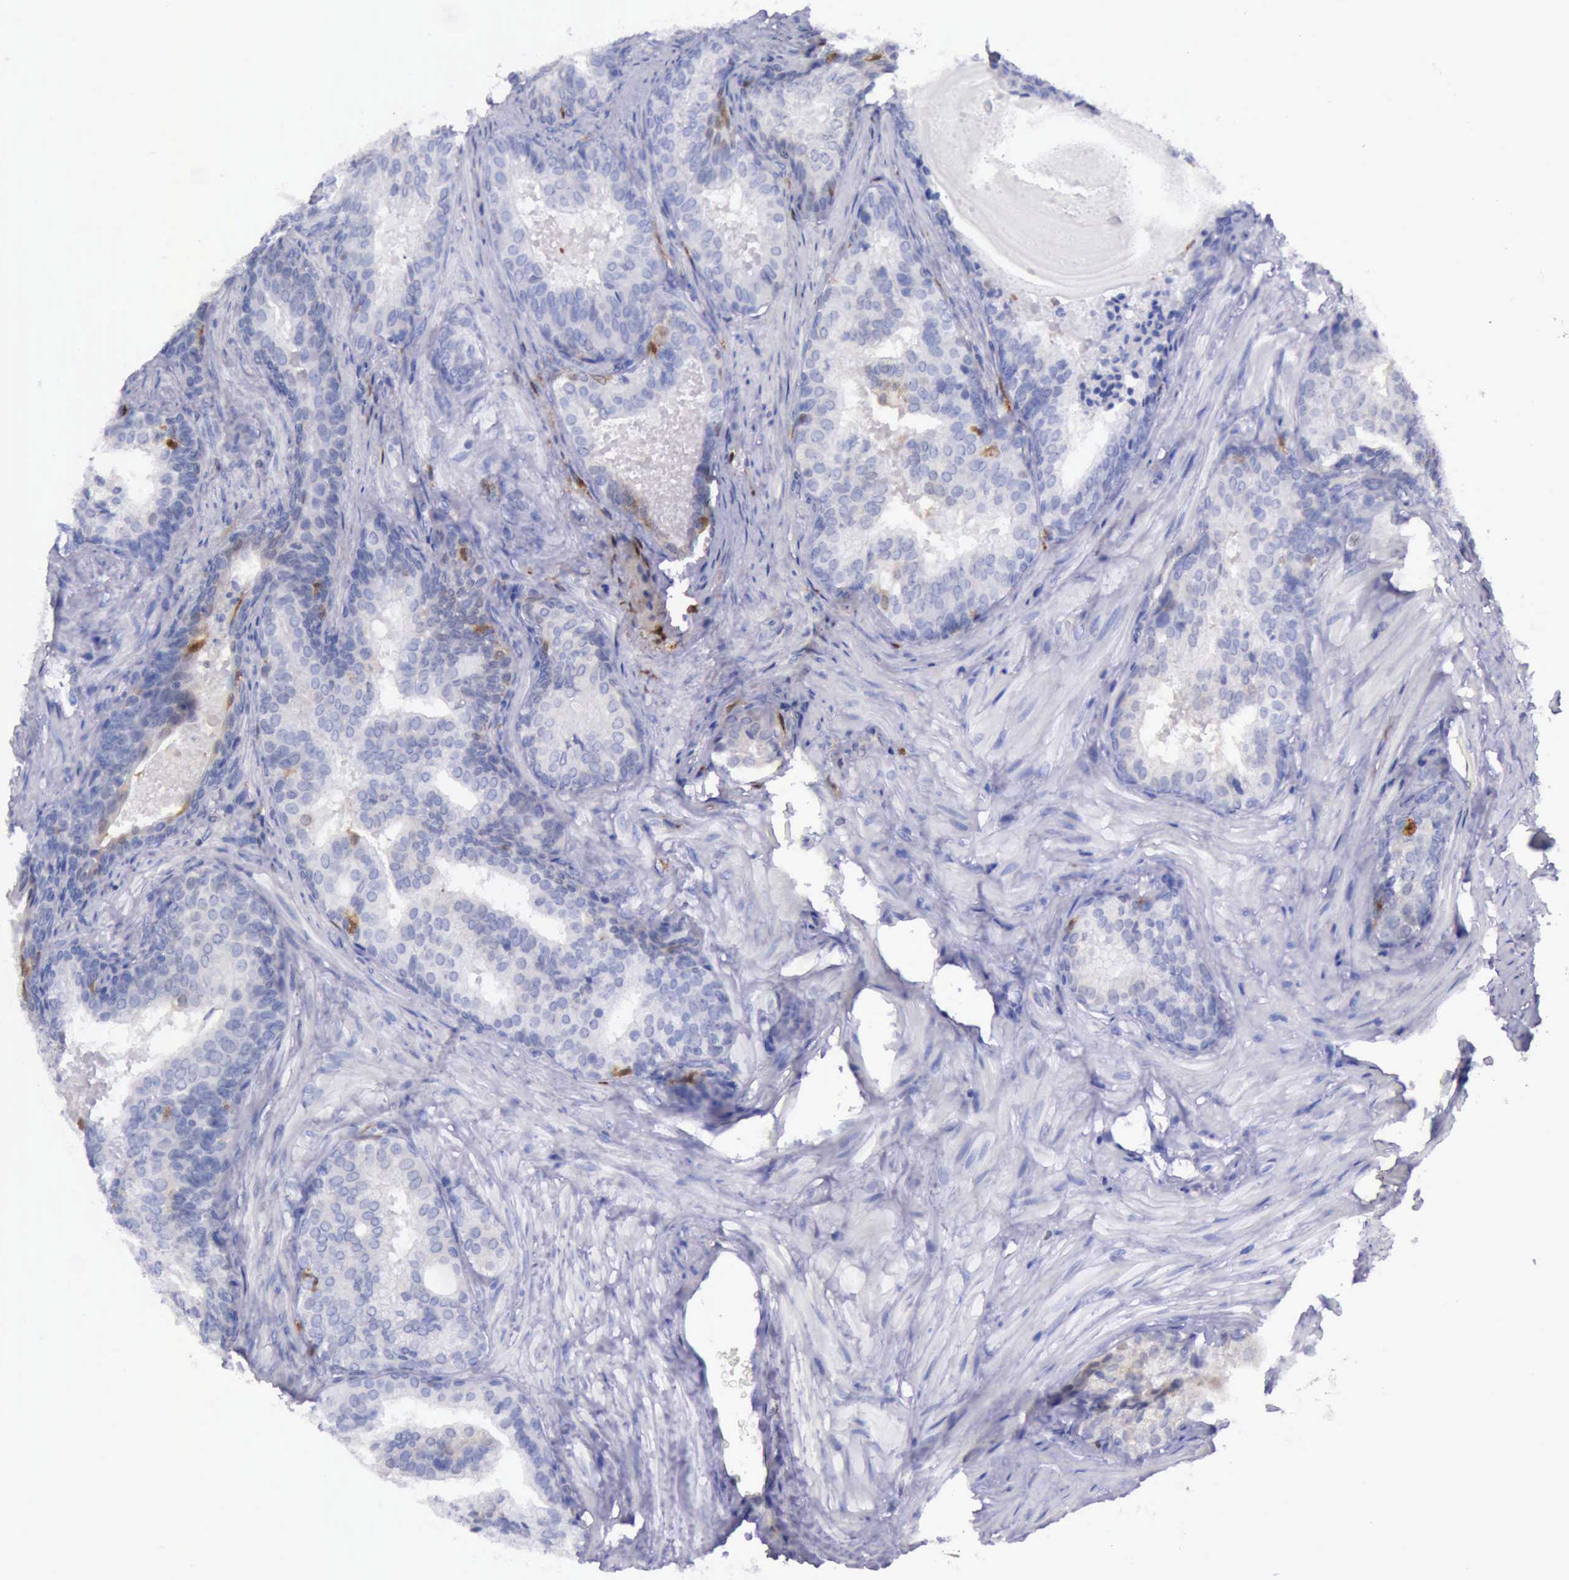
{"staining": {"intensity": "weak", "quantity": "<25%", "location": "cytoplasmic/membranous,nuclear"}, "tissue": "prostate cancer", "cell_type": "Tumor cells", "image_type": "cancer", "snomed": [{"axis": "morphology", "description": "Adenocarcinoma, Low grade"}, {"axis": "topography", "description": "Prostate"}], "caption": "The histopathology image displays no significant expression in tumor cells of prostate low-grade adenocarcinoma.", "gene": "TYMP", "patient": {"sex": "male", "age": 69}}